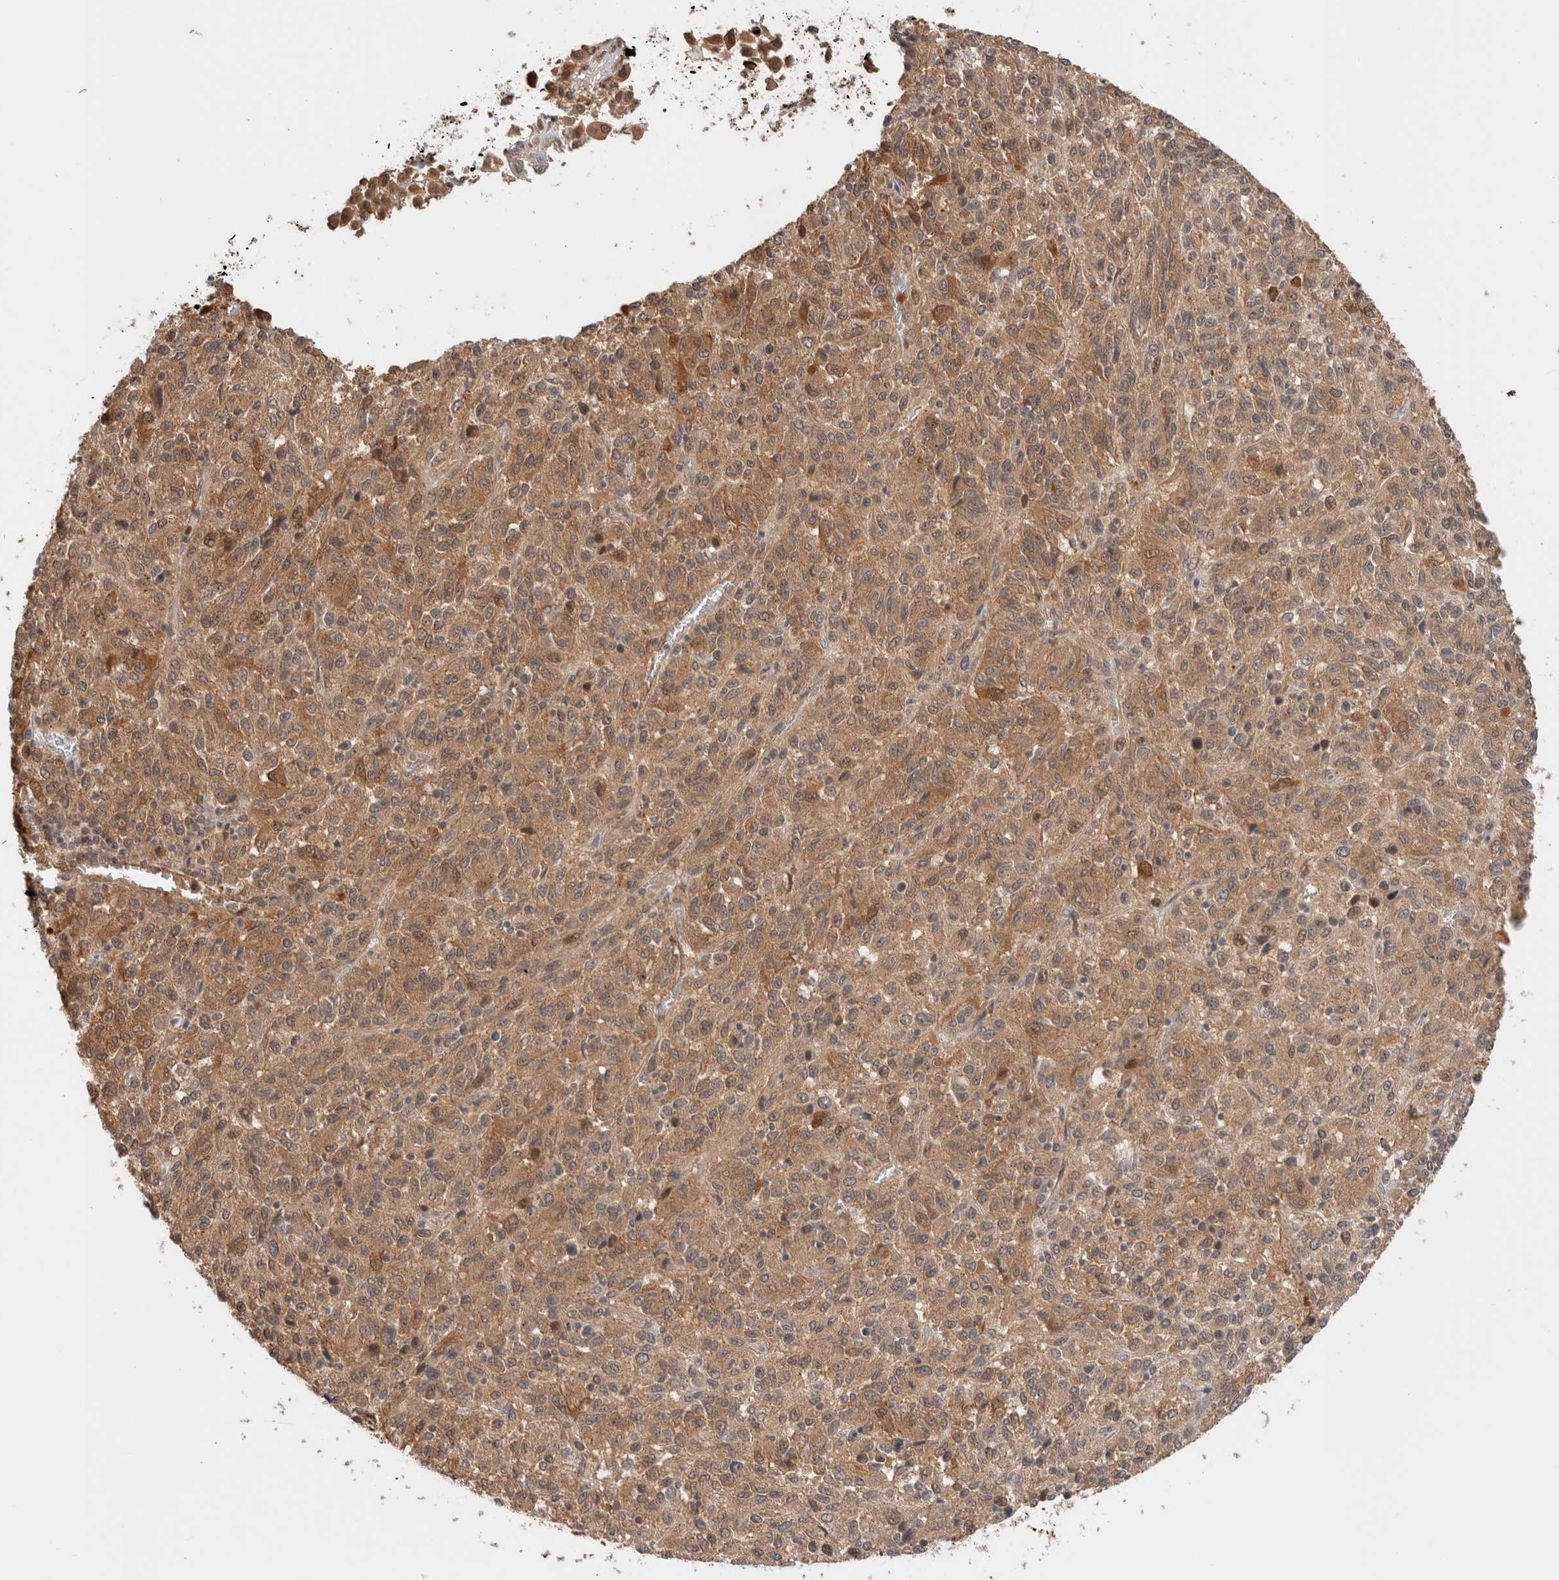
{"staining": {"intensity": "moderate", "quantity": ">75%", "location": "cytoplasmic/membranous"}, "tissue": "melanoma", "cell_type": "Tumor cells", "image_type": "cancer", "snomed": [{"axis": "morphology", "description": "Malignant melanoma, Metastatic site"}, {"axis": "topography", "description": "Lung"}], "caption": "Brown immunohistochemical staining in human malignant melanoma (metastatic site) demonstrates moderate cytoplasmic/membranous positivity in approximately >75% of tumor cells. The protein of interest is stained brown, and the nuclei are stained in blue (DAB IHC with brightfield microscopy, high magnification).", "gene": "OTUD6B", "patient": {"sex": "male", "age": 64}}